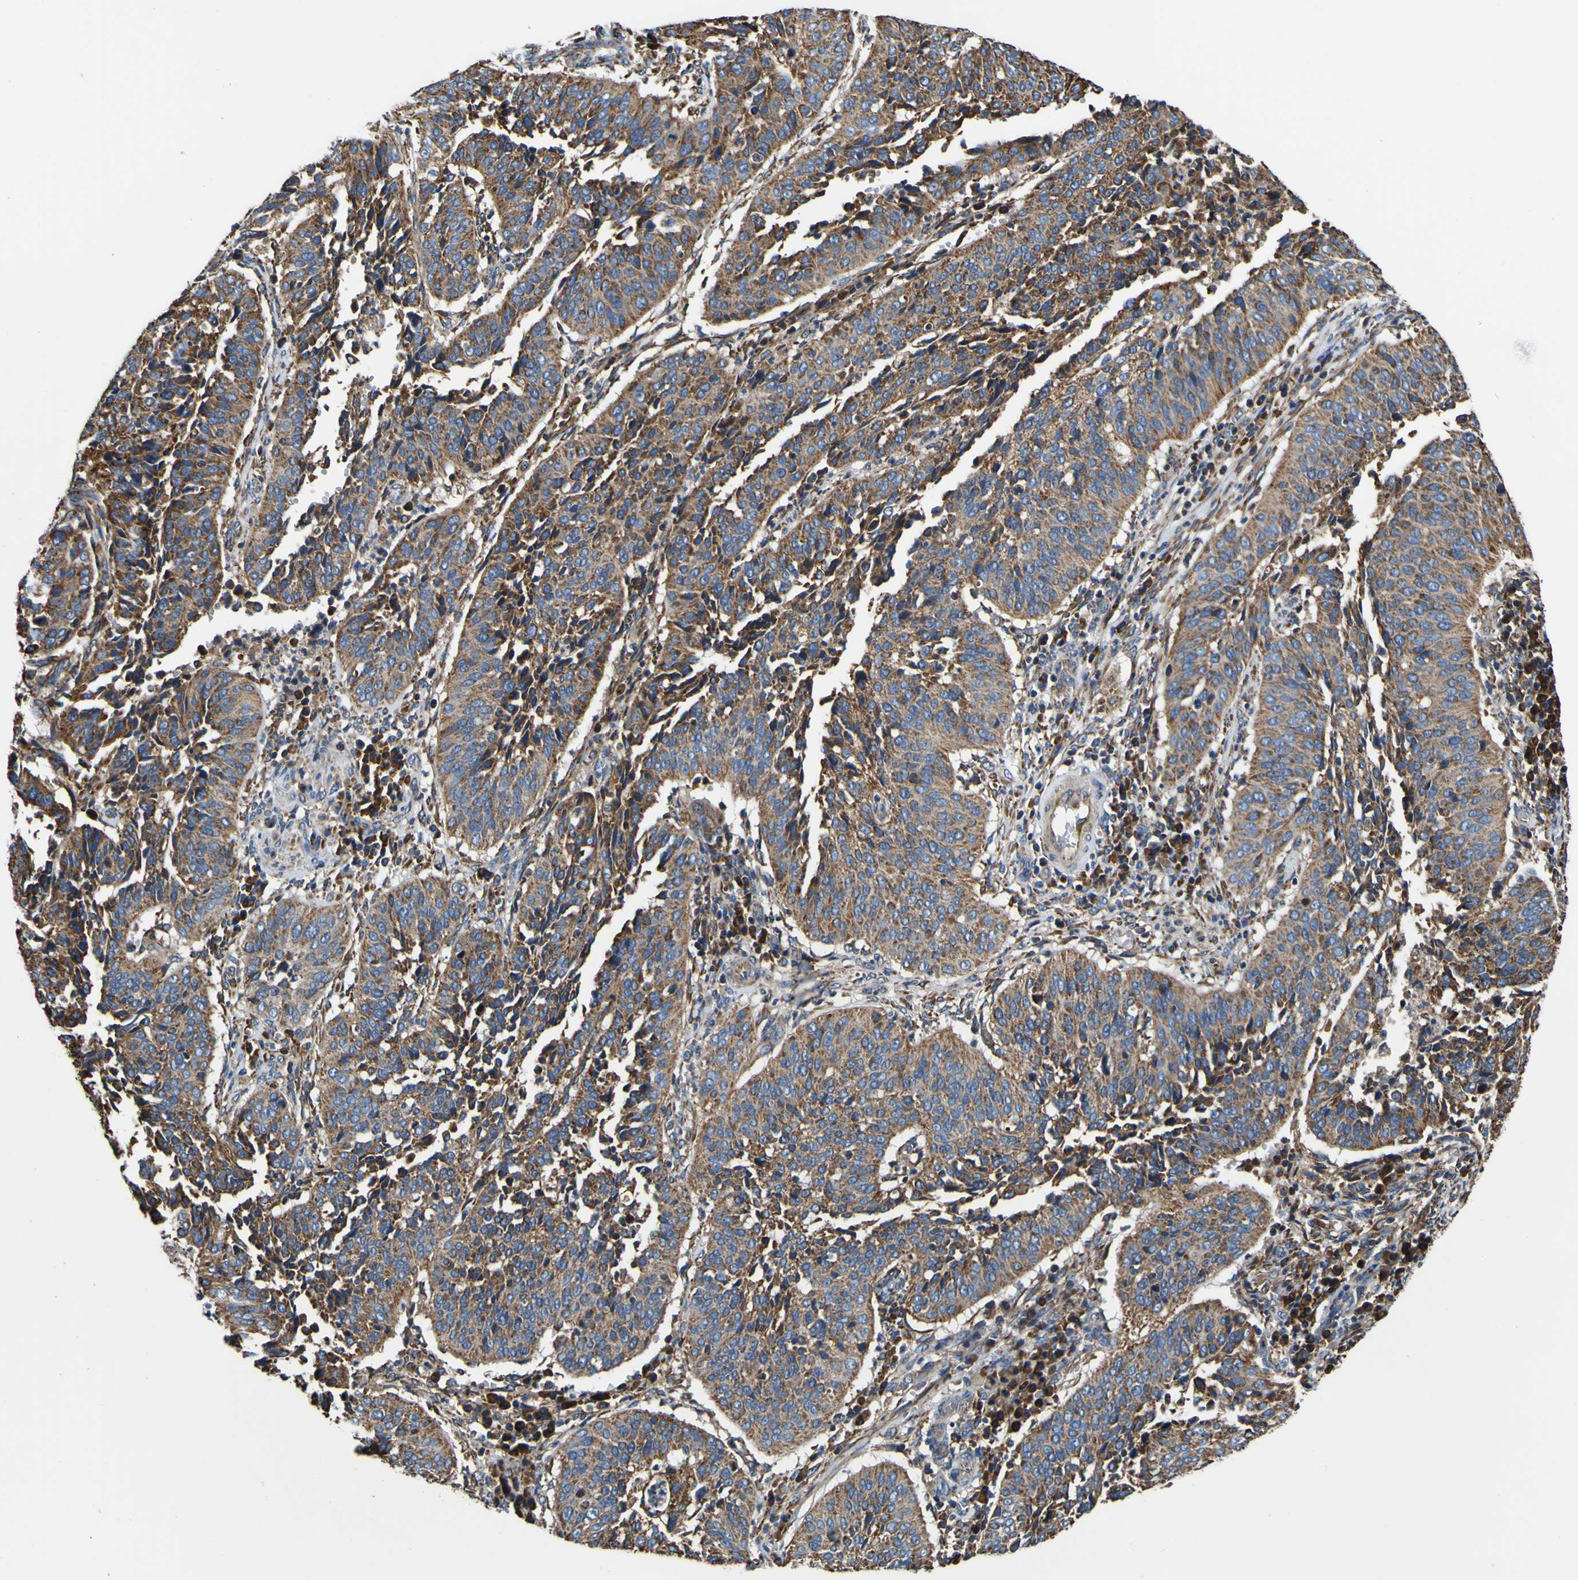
{"staining": {"intensity": "moderate", "quantity": ">75%", "location": "cytoplasmic/membranous"}, "tissue": "cervical cancer", "cell_type": "Tumor cells", "image_type": "cancer", "snomed": [{"axis": "morphology", "description": "Normal tissue, NOS"}, {"axis": "morphology", "description": "Squamous cell carcinoma, NOS"}, {"axis": "topography", "description": "Cervix"}], "caption": "Immunohistochemistry (IHC) histopathology image of neoplastic tissue: cervical squamous cell carcinoma stained using IHC reveals medium levels of moderate protein expression localized specifically in the cytoplasmic/membranous of tumor cells, appearing as a cytoplasmic/membranous brown color.", "gene": "INPP5A", "patient": {"sex": "female", "age": 39}}